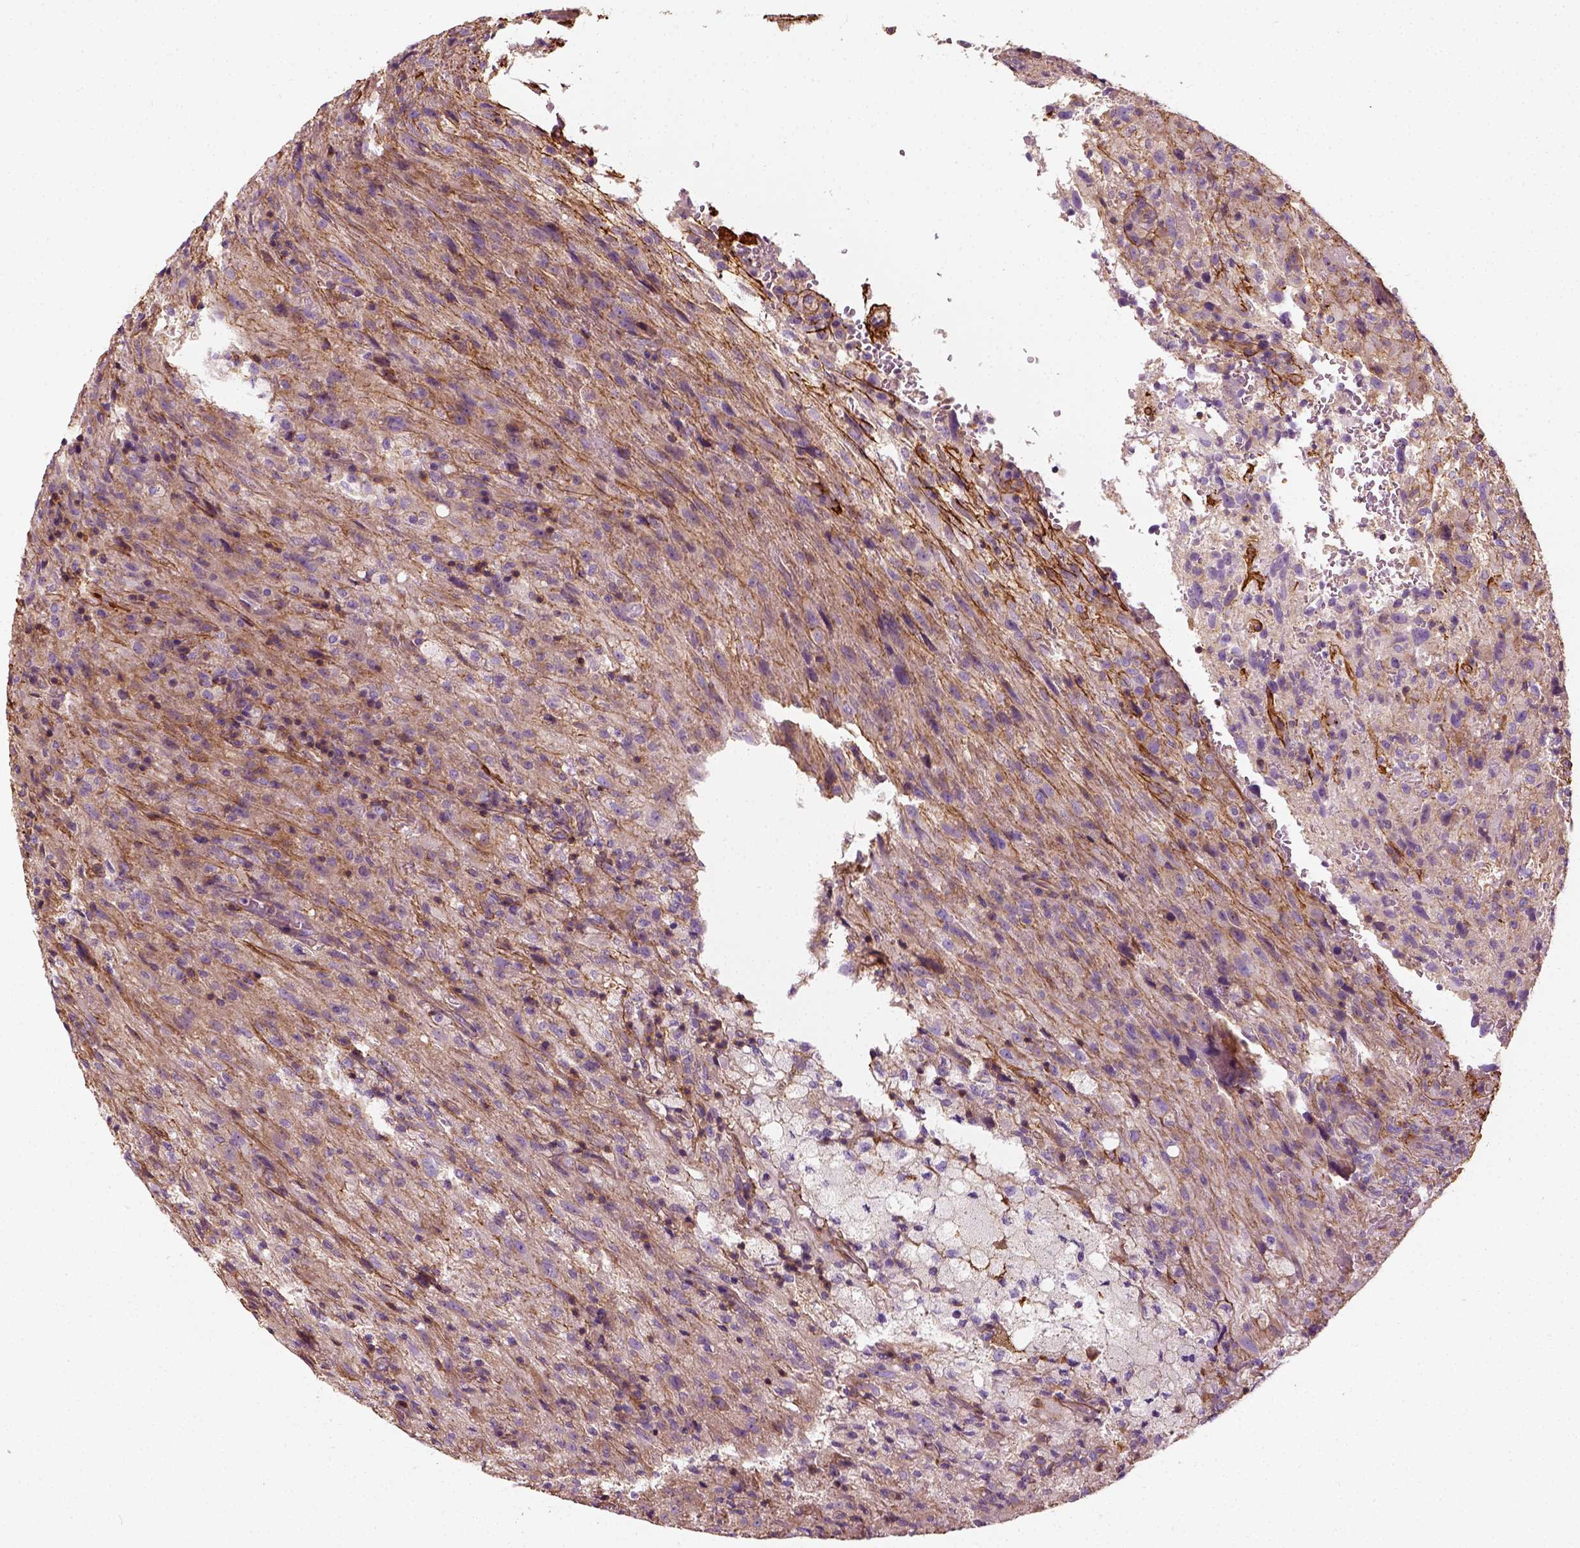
{"staining": {"intensity": "negative", "quantity": "none", "location": "none"}, "tissue": "glioma", "cell_type": "Tumor cells", "image_type": "cancer", "snomed": [{"axis": "morphology", "description": "Glioma, malignant, High grade"}, {"axis": "topography", "description": "Brain"}], "caption": "An image of human glioma is negative for staining in tumor cells.", "gene": "COL6A2", "patient": {"sex": "male", "age": 68}}